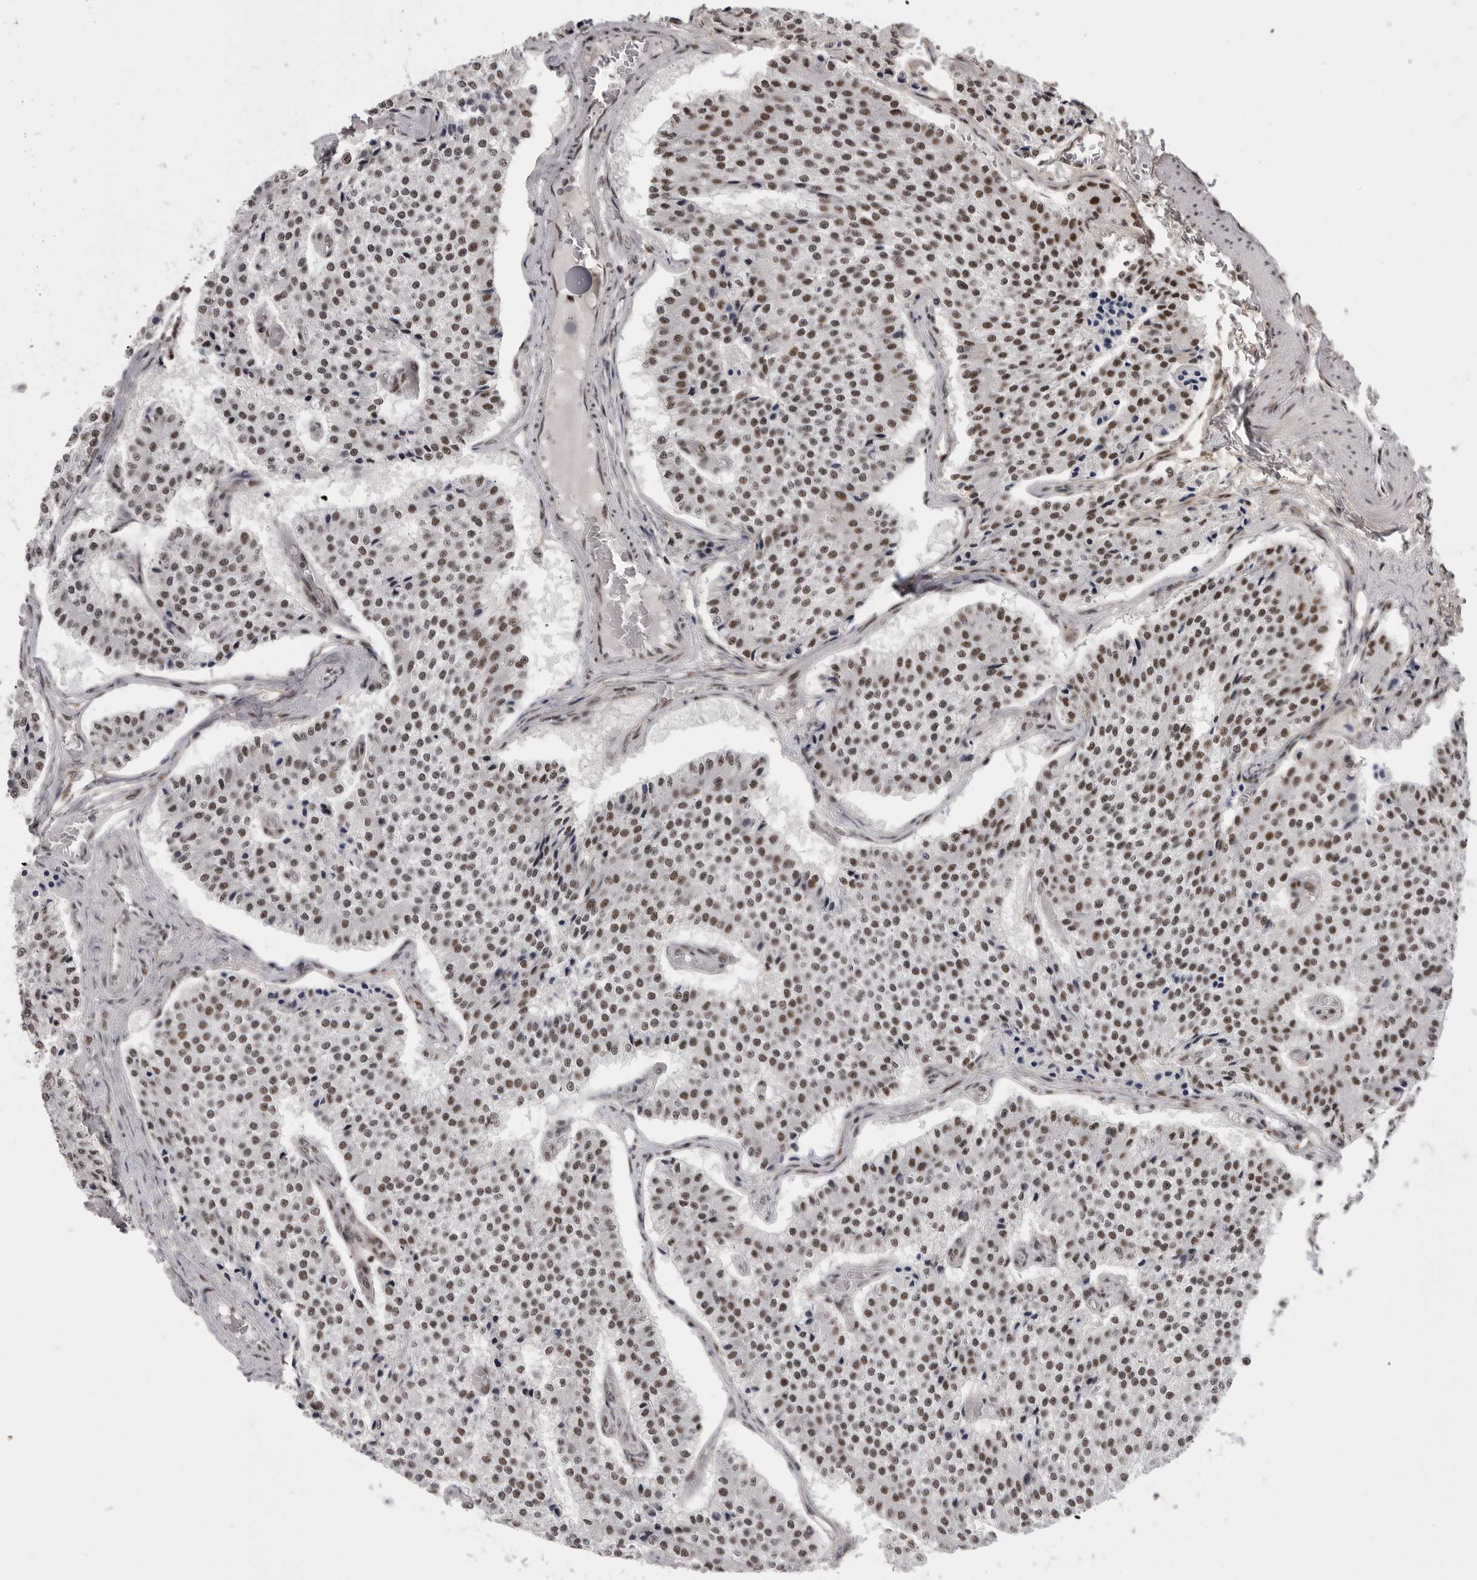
{"staining": {"intensity": "weak", "quantity": "25%-75%", "location": "nuclear"}, "tissue": "carcinoid", "cell_type": "Tumor cells", "image_type": "cancer", "snomed": [{"axis": "morphology", "description": "Carcinoid, malignant, NOS"}, {"axis": "topography", "description": "Colon"}], "caption": "About 25%-75% of tumor cells in carcinoid reveal weak nuclear protein positivity as visualized by brown immunohistochemical staining.", "gene": "PPP1R8", "patient": {"sex": "female", "age": 52}}